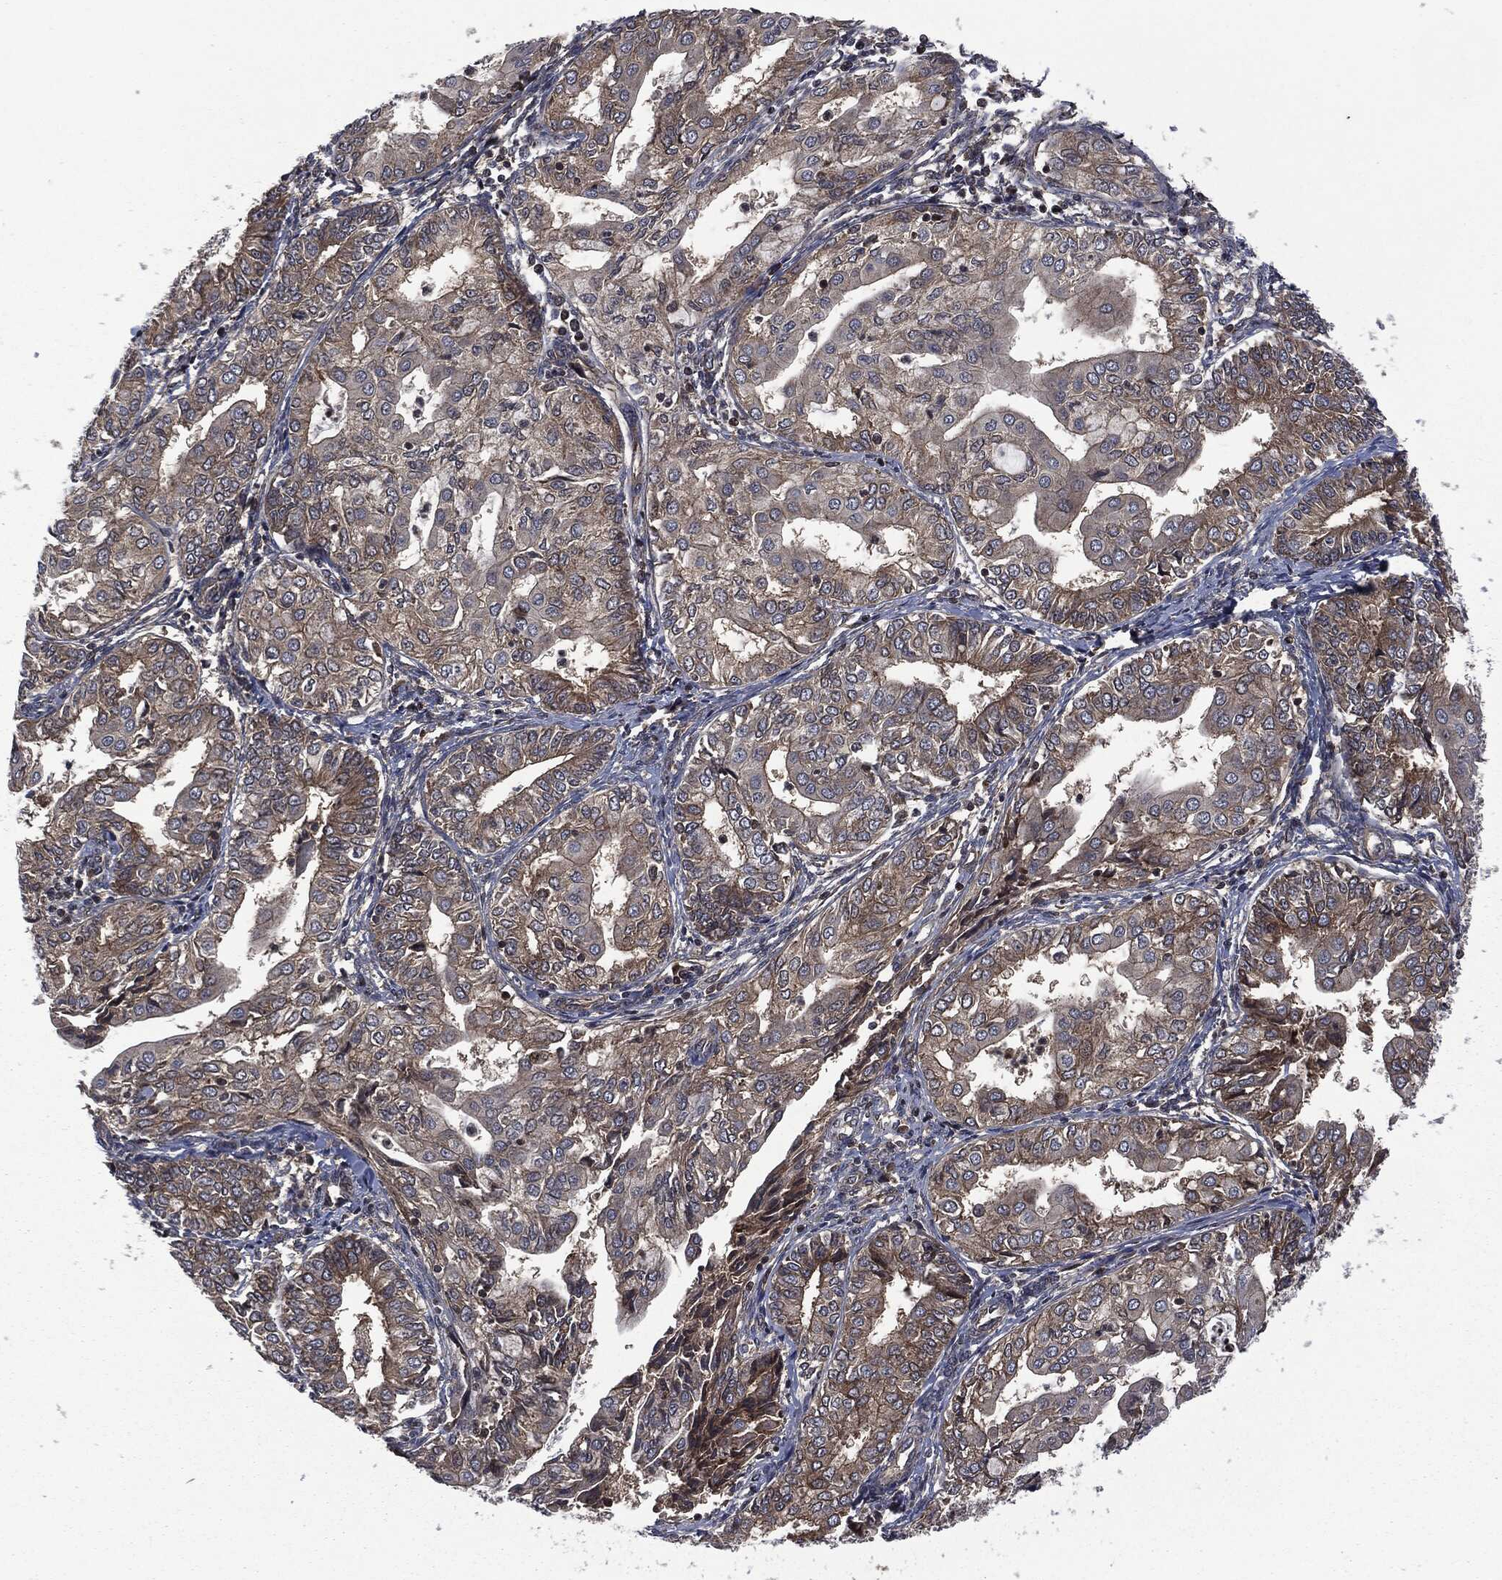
{"staining": {"intensity": "moderate", "quantity": "<25%", "location": "cytoplasmic/membranous"}, "tissue": "endometrial cancer", "cell_type": "Tumor cells", "image_type": "cancer", "snomed": [{"axis": "morphology", "description": "Adenocarcinoma, NOS"}, {"axis": "topography", "description": "Endometrium"}], "caption": "A high-resolution micrograph shows IHC staining of endometrial adenocarcinoma, which shows moderate cytoplasmic/membranous staining in about <25% of tumor cells.", "gene": "HRAS", "patient": {"sex": "female", "age": 68}}